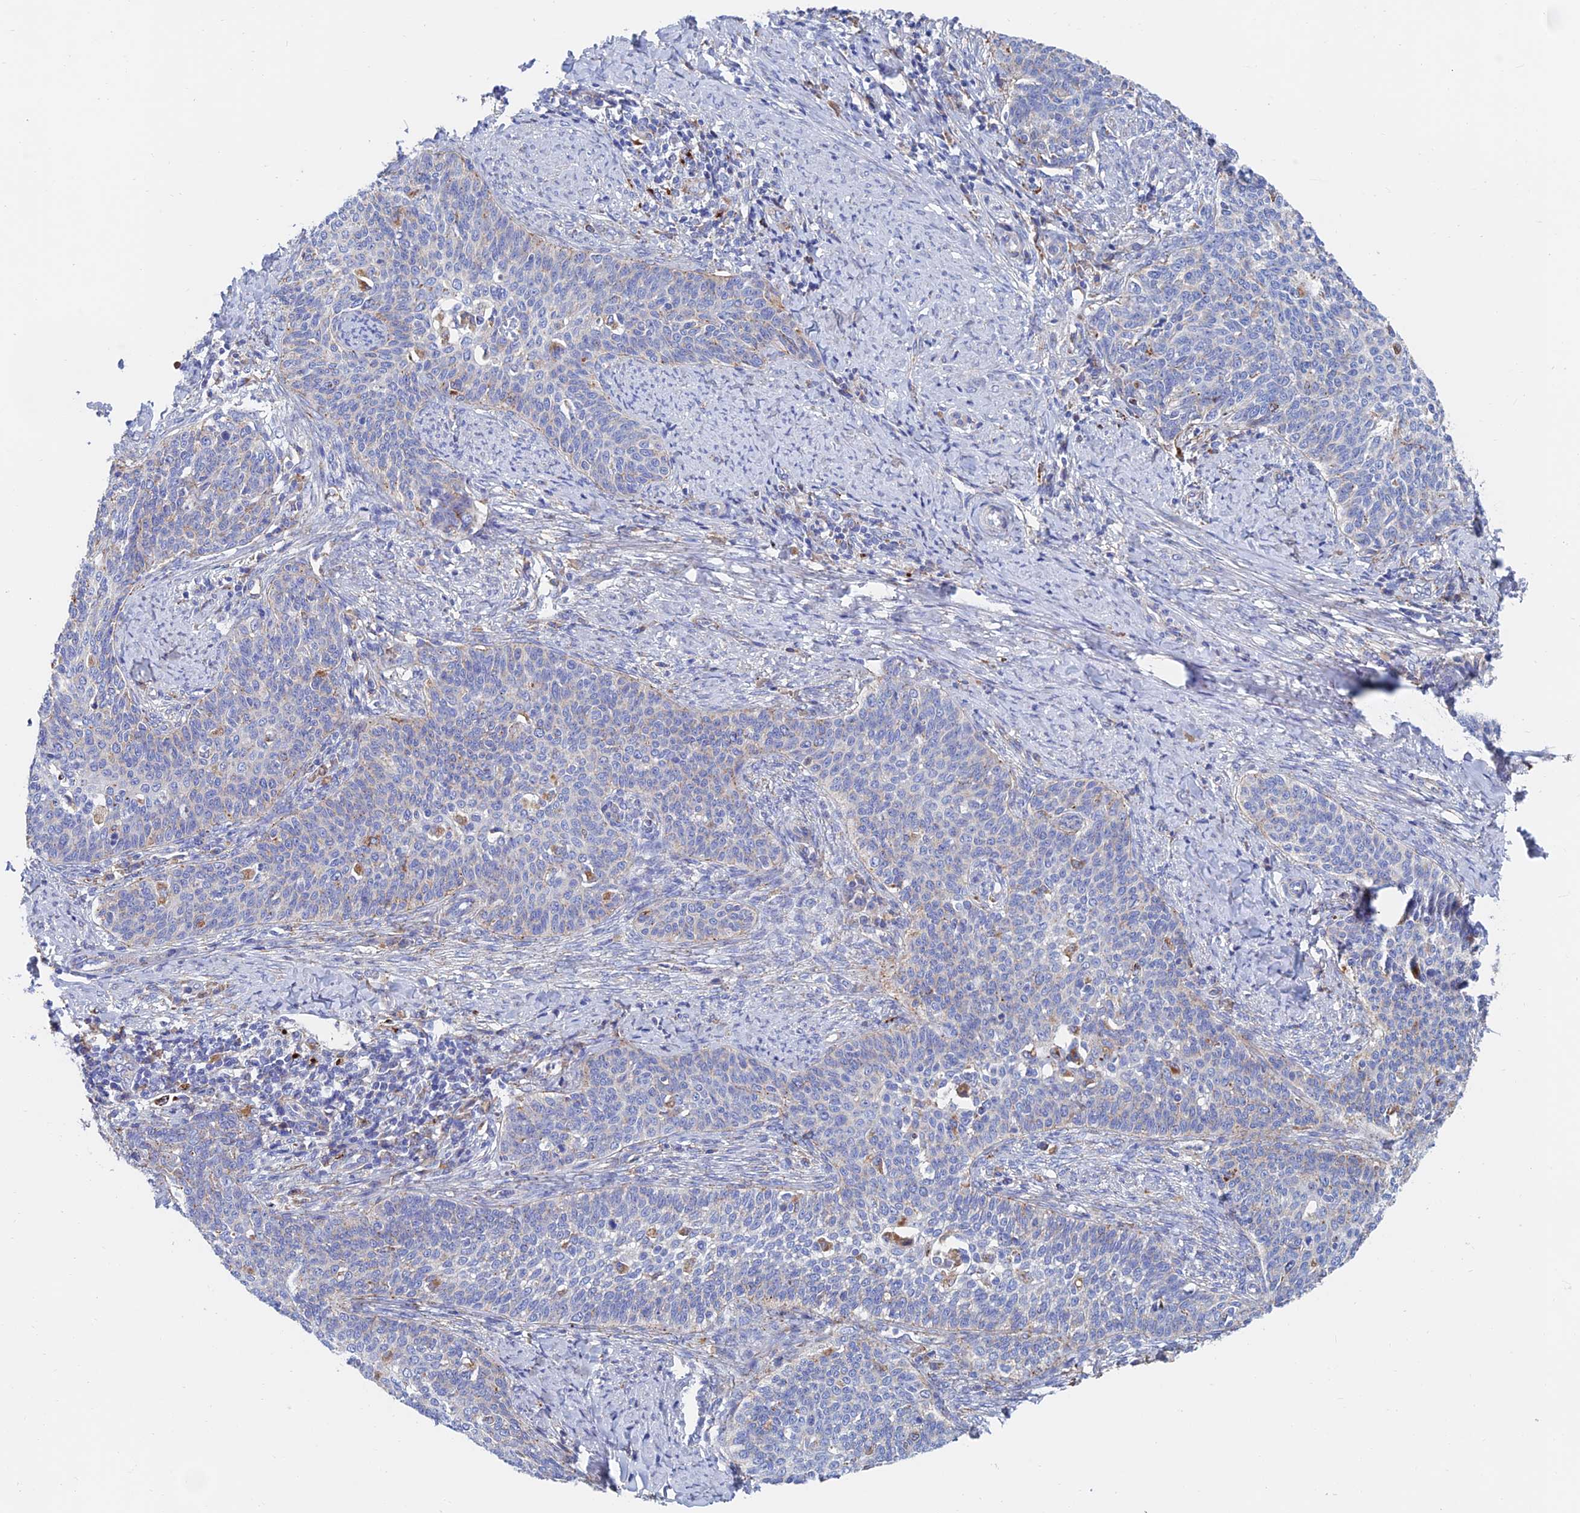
{"staining": {"intensity": "weak", "quantity": "<25%", "location": "cytoplasmic/membranous"}, "tissue": "cervical cancer", "cell_type": "Tumor cells", "image_type": "cancer", "snomed": [{"axis": "morphology", "description": "Squamous cell carcinoma, NOS"}, {"axis": "topography", "description": "Cervix"}], "caption": "The histopathology image demonstrates no staining of tumor cells in cervical squamous cell carcinoma.", "gene": "SPNS1", "patient": {"sex": "female", "age": 39}}